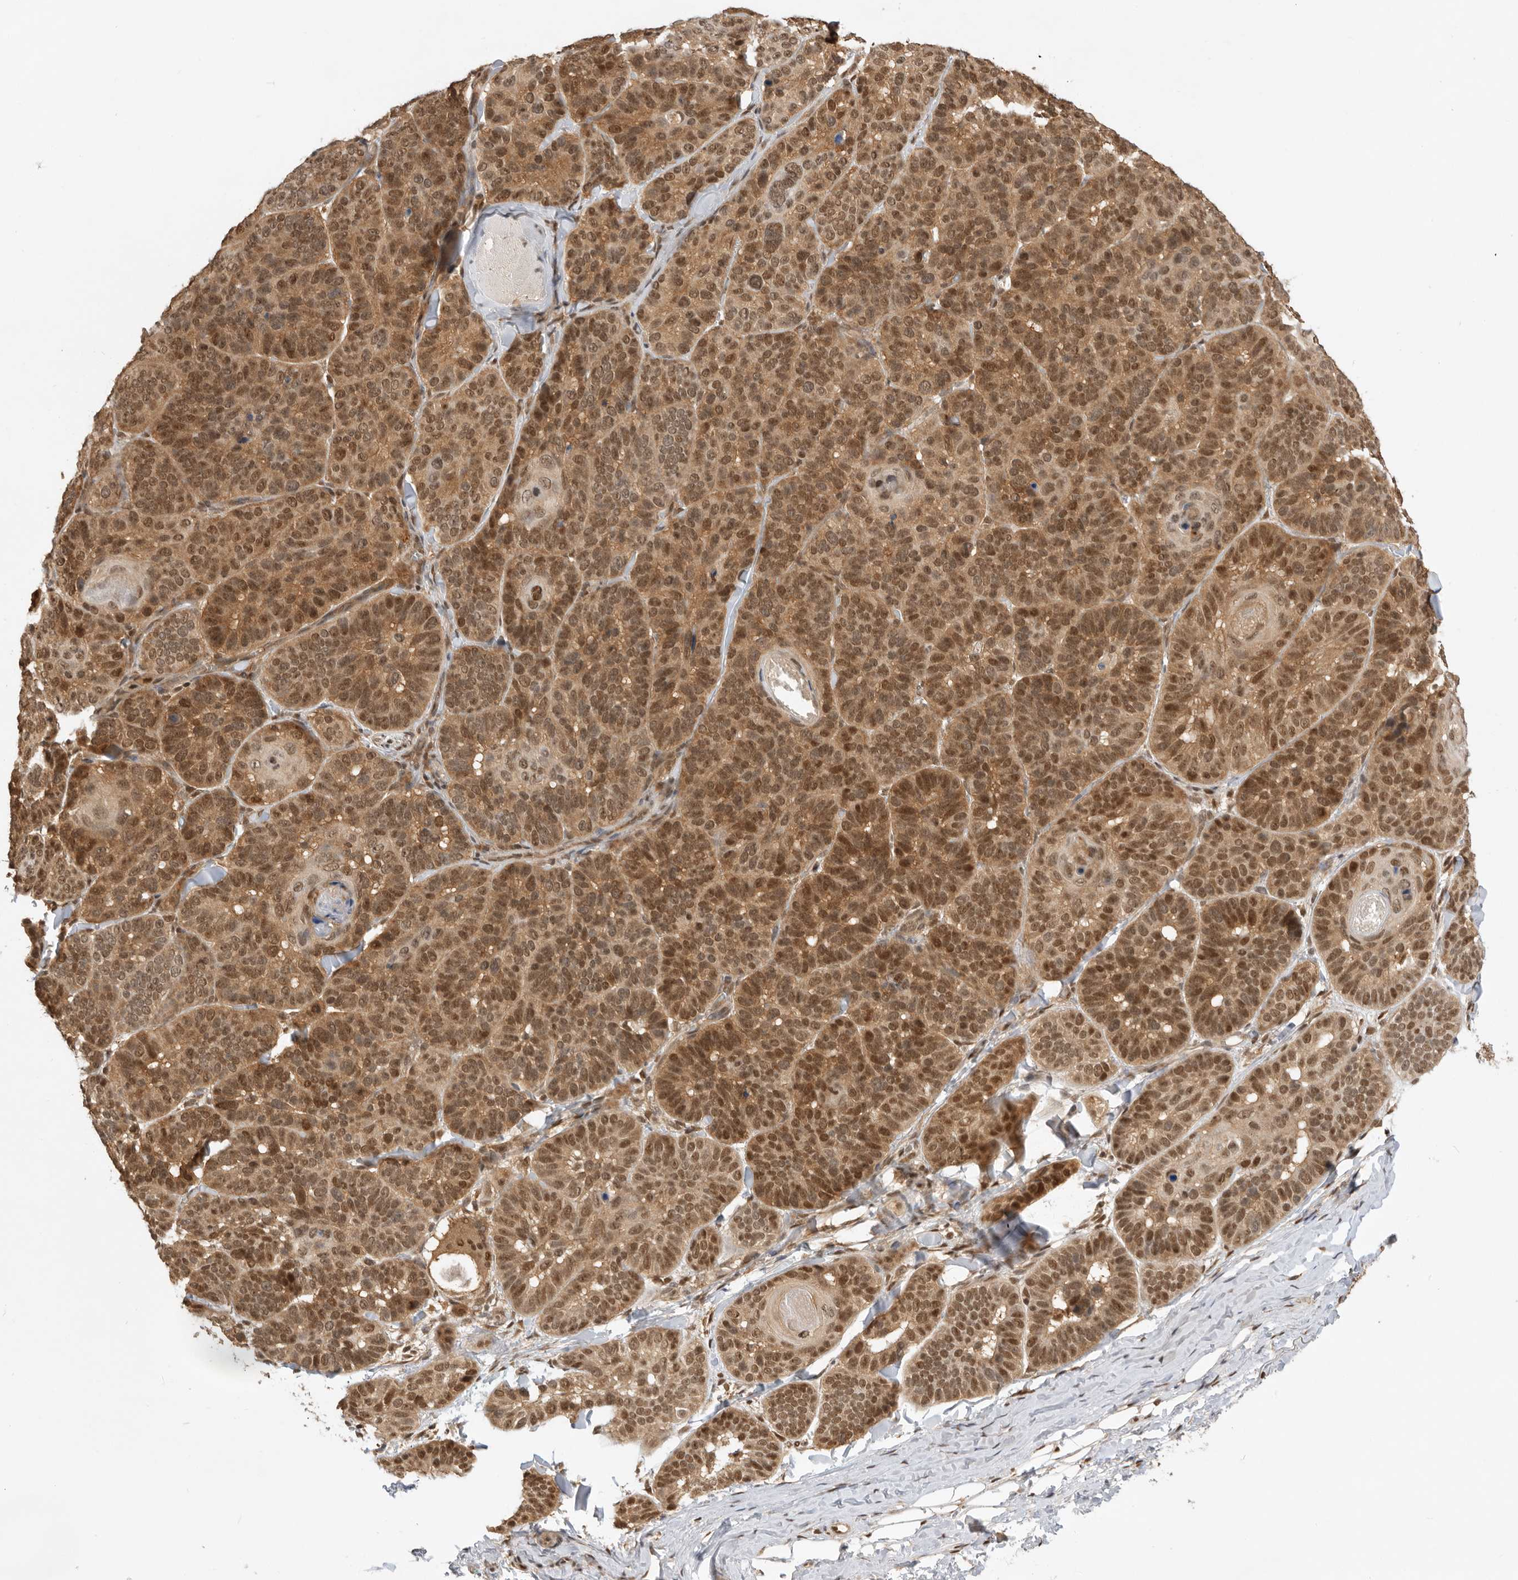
{"staining": {"intensity": "moderate", "quantity": ">75%", "location": "cytoplasmic/membranous,nuclear"}, "tissue": "skin cancer", "cell_type": "Tumor cells", "image_type": "cancer", "snomed": [{"axis": "morphology", "description": "Basal cell carcinoma"}, {"axis": "topography", "description": "Skin"}], "caption": "Skin cancer tissue displays moderate cytoplasmic/membranous and nuclear expression in about >75% of tumor cells", "gene": "ADPRS", "patient": {"sex": "male", "age": 62}}